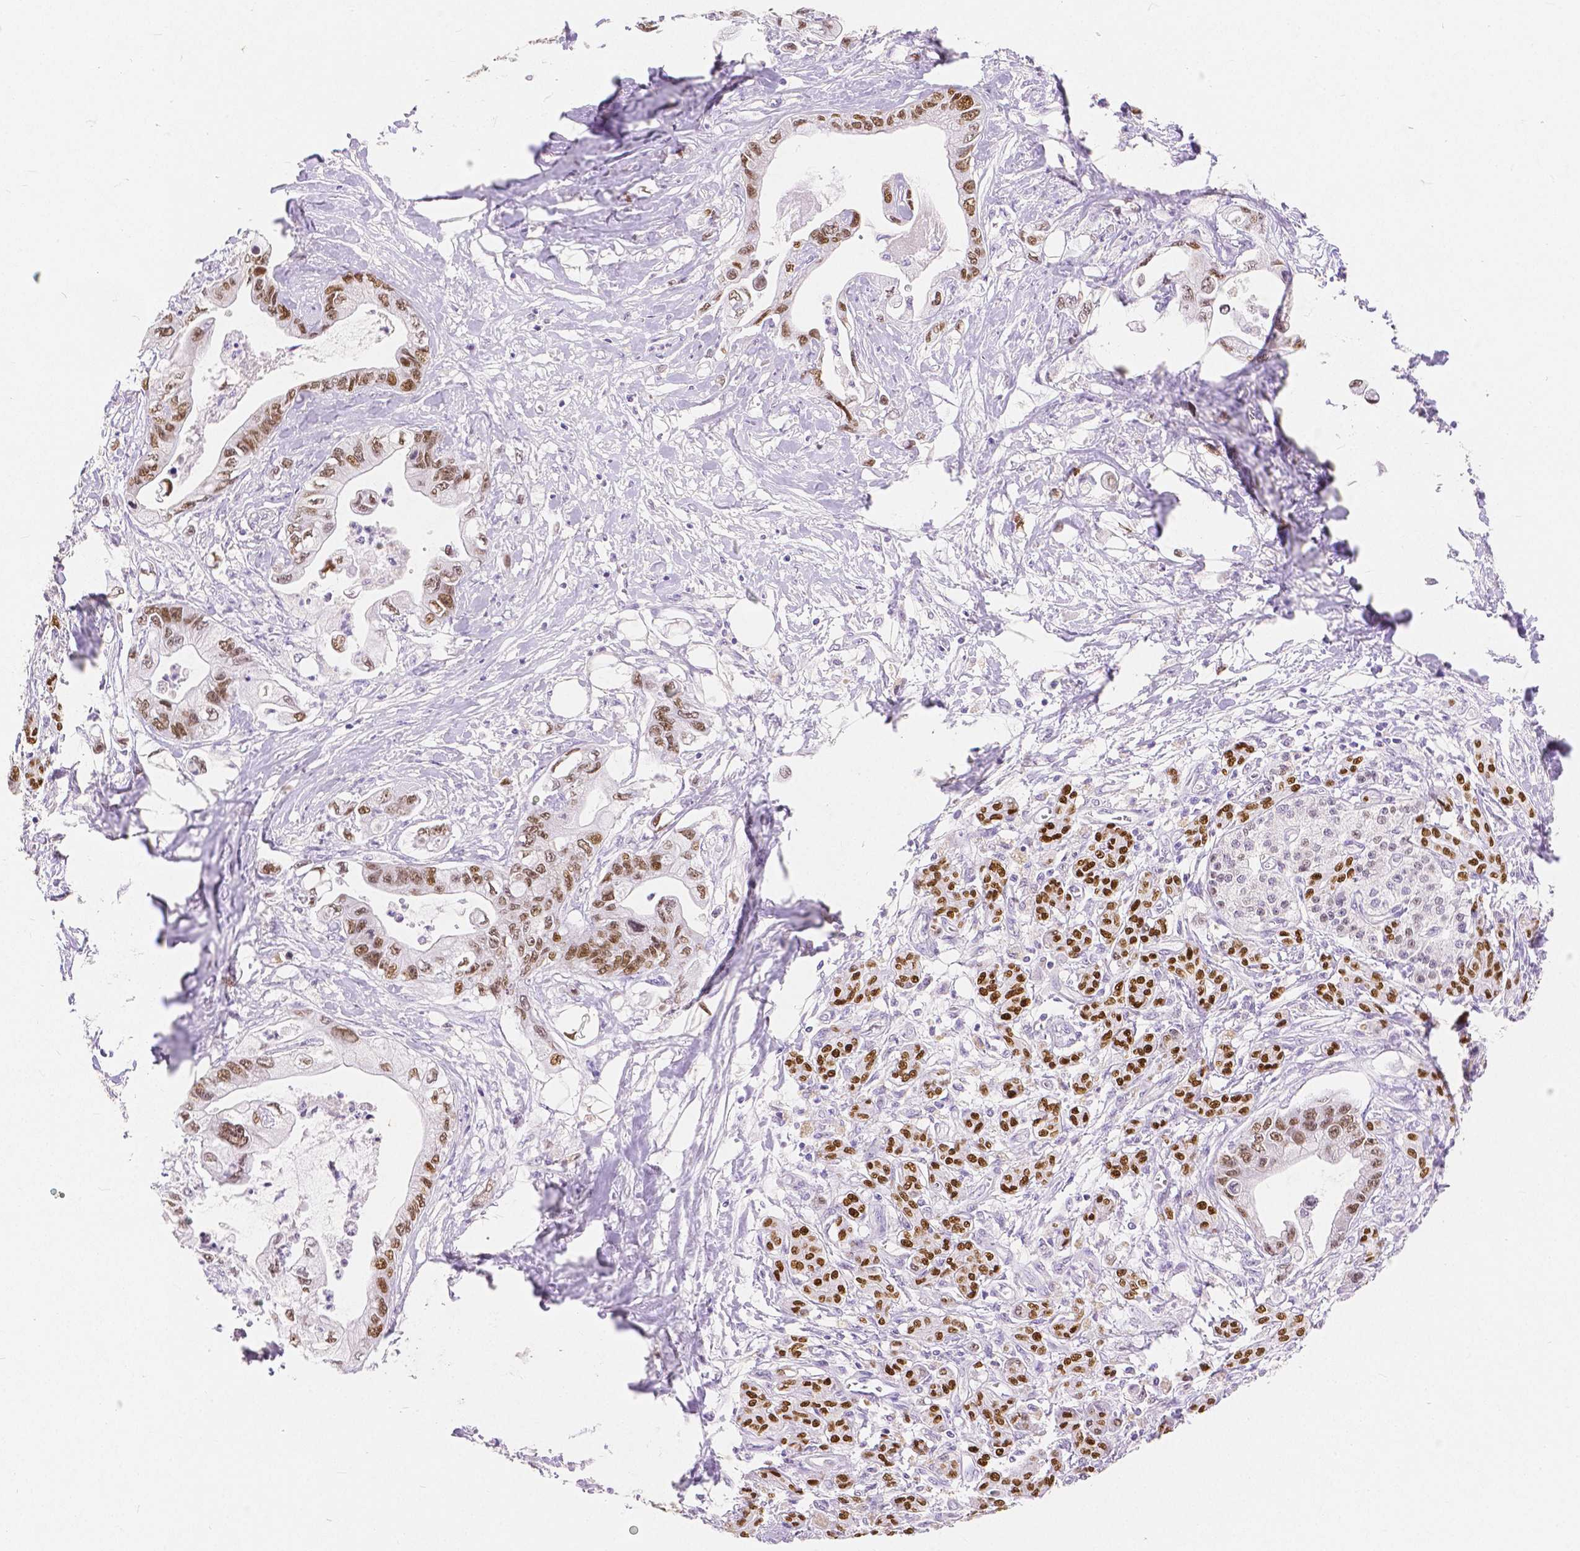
{"staining": {"intensity": "moderate", "quantity": ">75%", "location": "nuclear"}, "tissue": "pancreatic cancer", "cell_type": "Tumor cells", "image_type": "cancer", "snomed": [{"axis": "morphology", "description": "Adenocarcinoma, NOS"}, {"axis": "topography", "description": "Pancreas"}], "caption": "Moderate nuclear positivity is present in about >75% of tumor cells in pancreatic adenocarcinoma.", "gene": "HNF1B", "patient": {"sex": "male", "age": 61}}